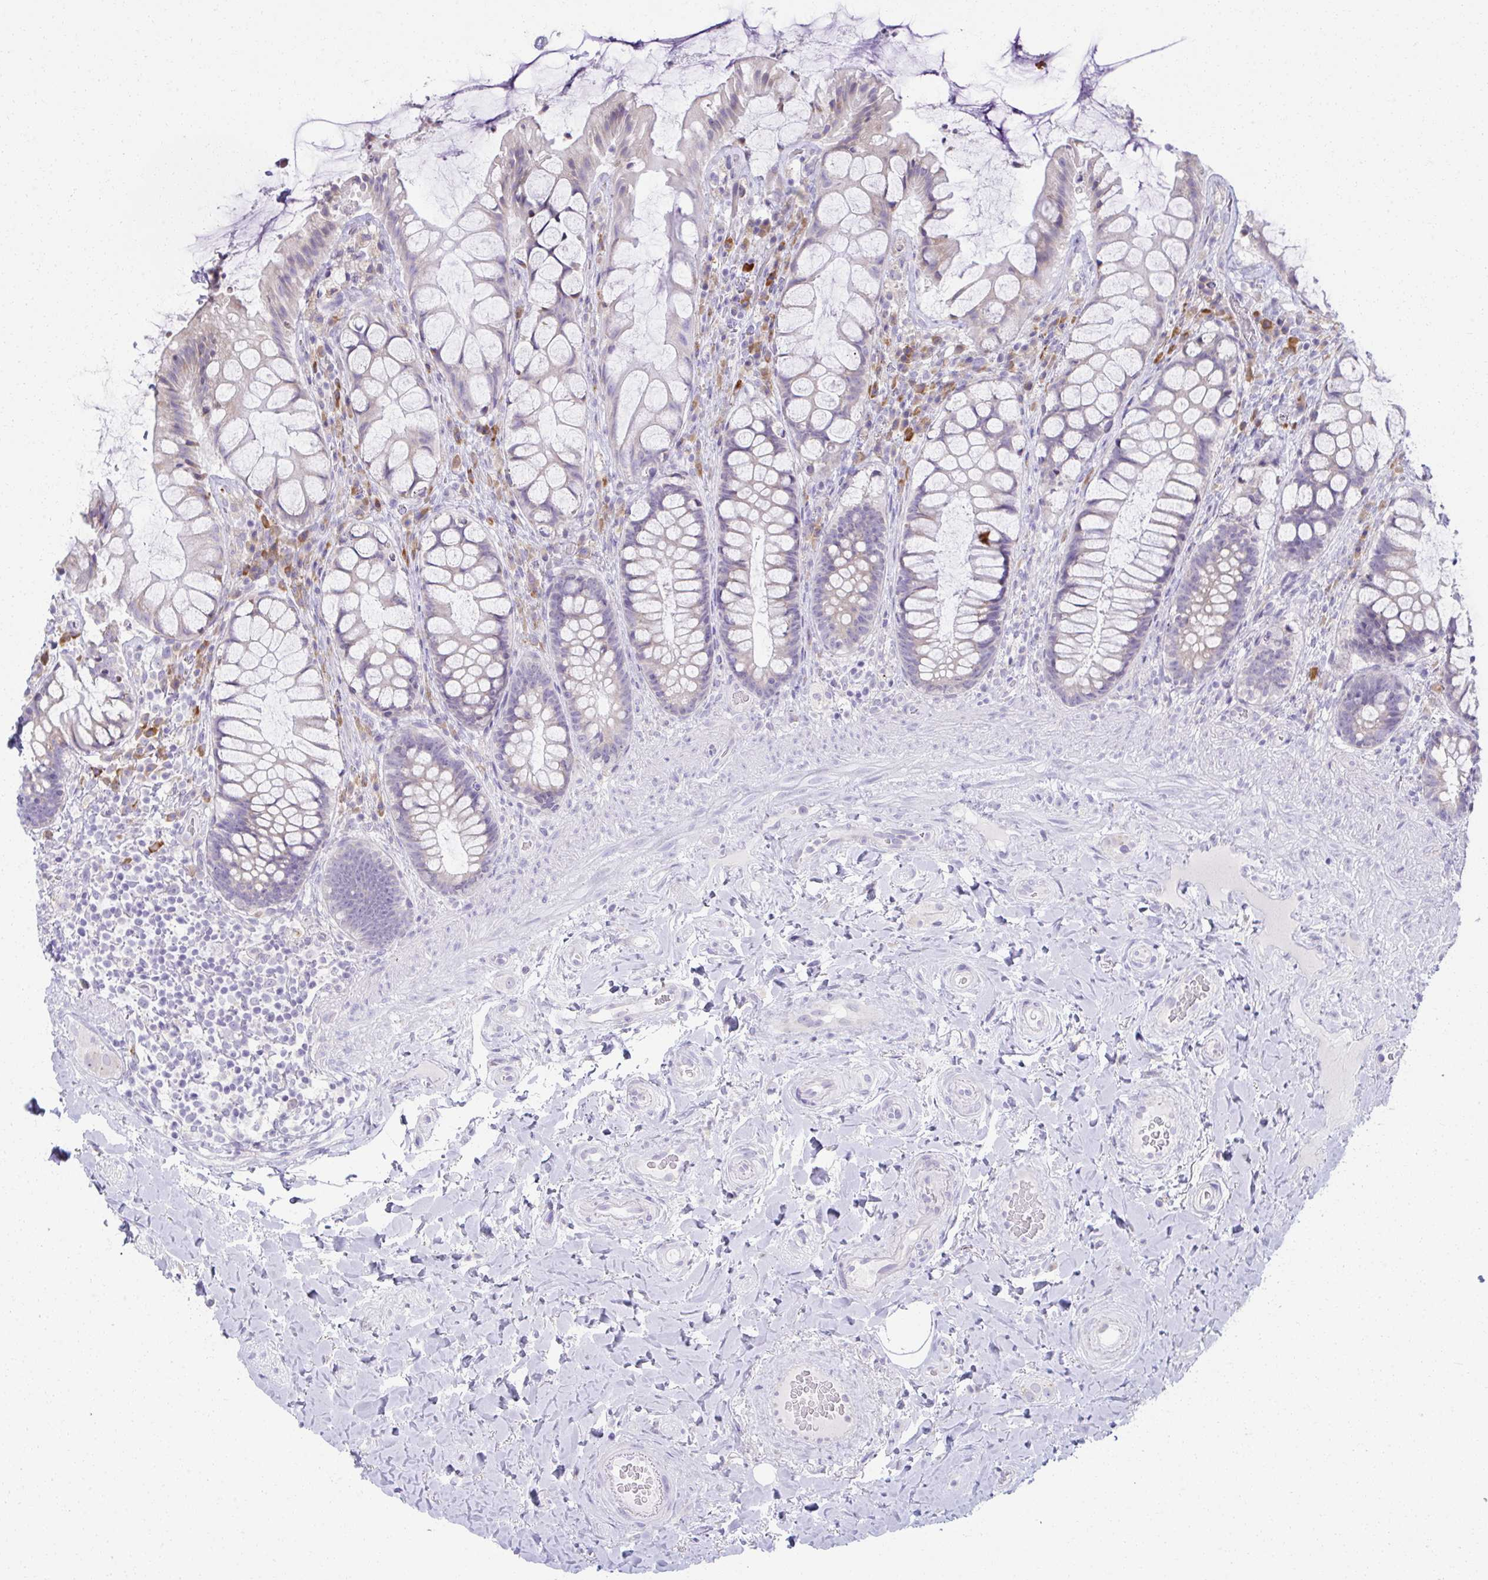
{"staining": {"intensity": "weak", "quantity": "<25%", "location": "cytoplasmic/membranous"}, "tissue": "rectum", "cell_type": "Glandular cells", "image_type": "normal", "snomed": [{"axis": "morphology", "description": "Normal tissue, NOS"}, {"axis": "topography", "description": "Rectum"}], "caption": "Immunohistochemistry histopathology image of unremarkable rectum: human rectum stained with DAB exhibits no significant protein positivity in glandular cells.", "gene": "FASLG", "patient": {"sex": "female", "age": 58}}